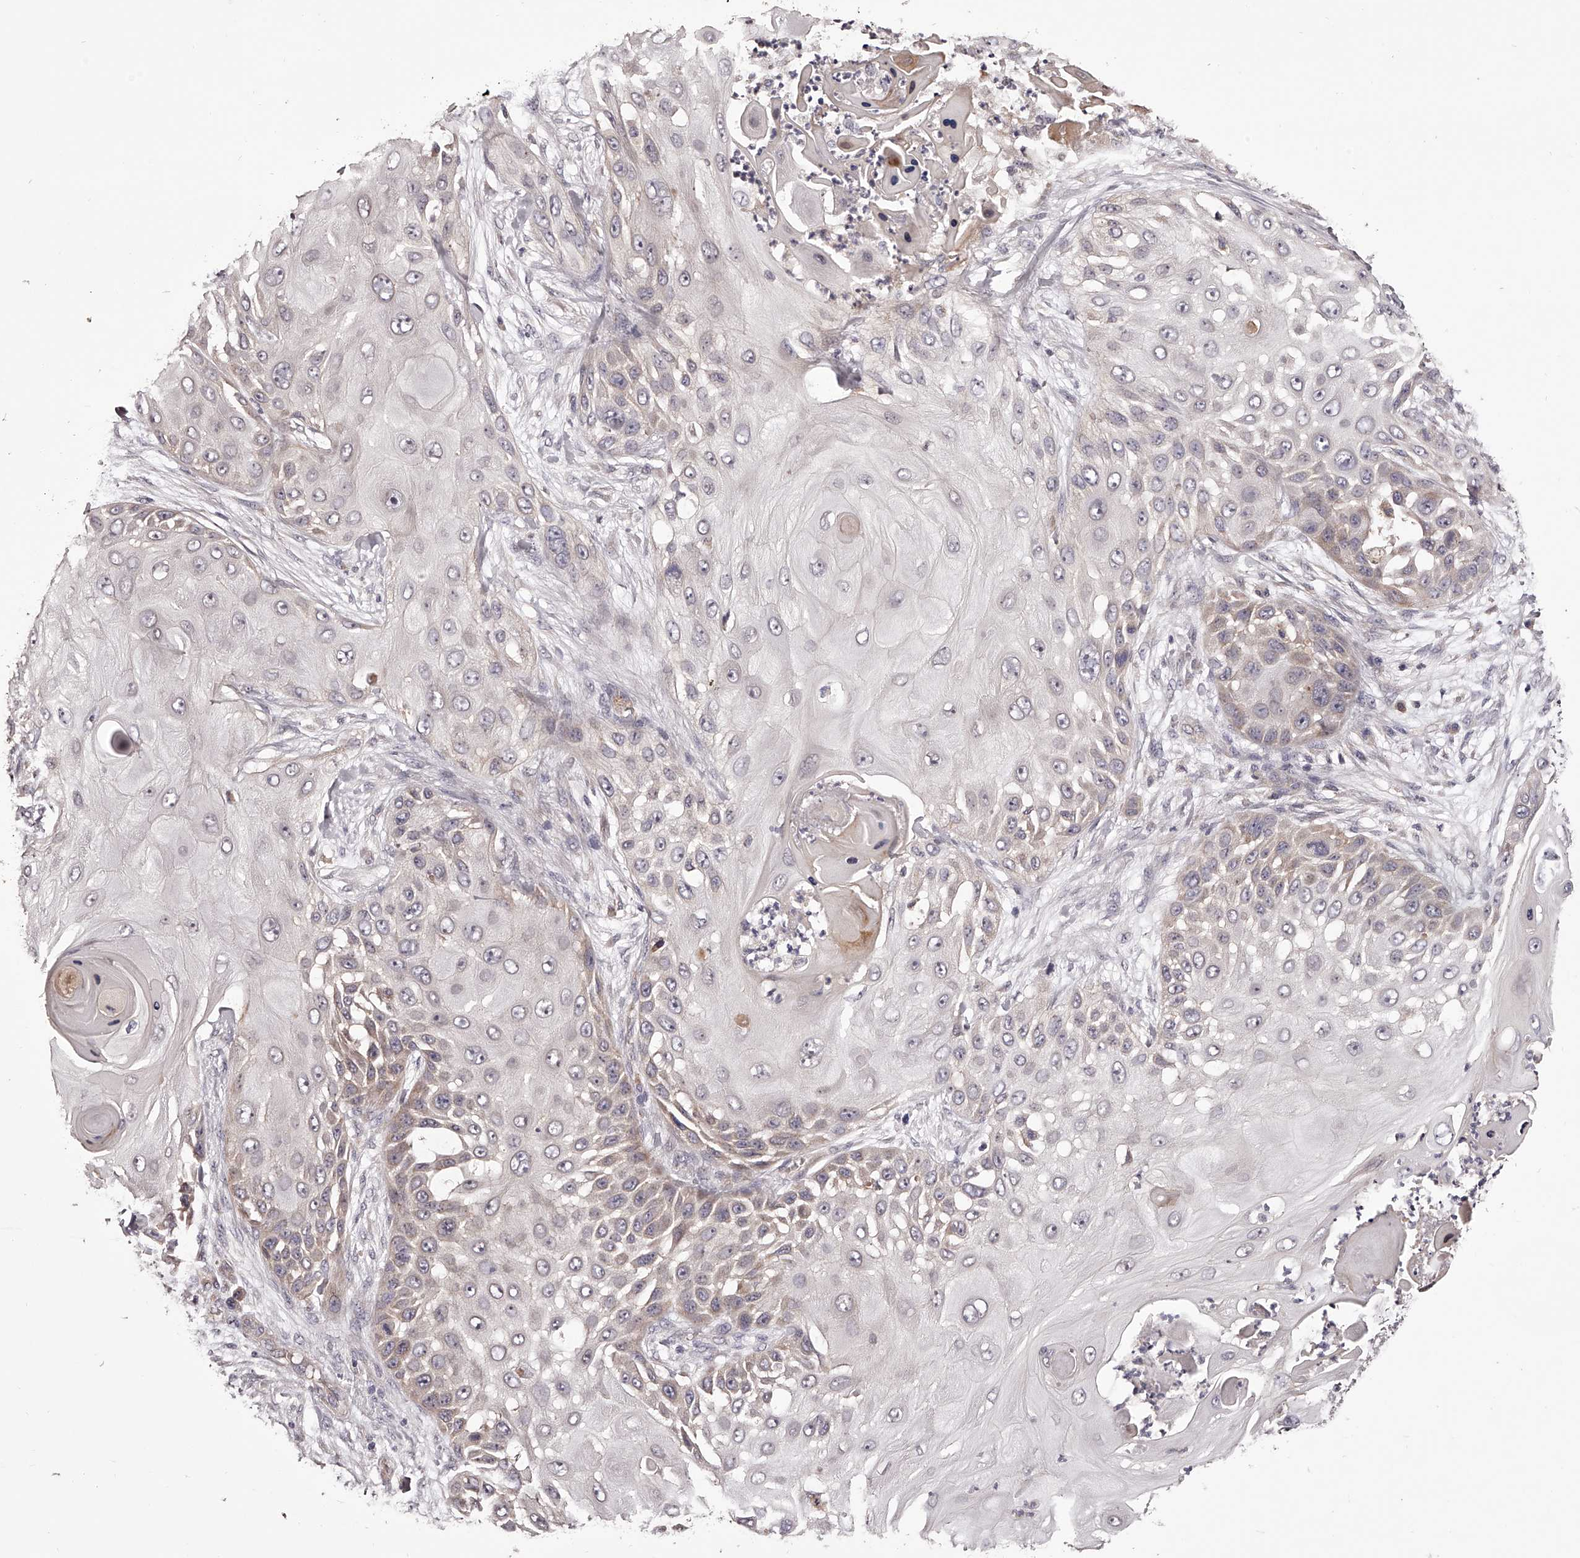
{"staining": {"intensity": "weak", "quantity": "25%-75%", "location": "cytoplasmic/membranous"}, "tissue": "skin cancer", "cell_type": "Tumor cells", "image_type": "cancer", "snomed": [{"axis": "morphology", "description": "Squamous cell carcinoma, NOS"}, {"axis": "topography", "description": "Skin"}], "caption": "Protein expression analysis of skin cancer (squamous cell carcinoma) shows weak cytoplasmic/membranous staining in about 25%-75% of tumor cells.", "gene": "ODF2L", "patient": {"sex": "female", "age": 44}}